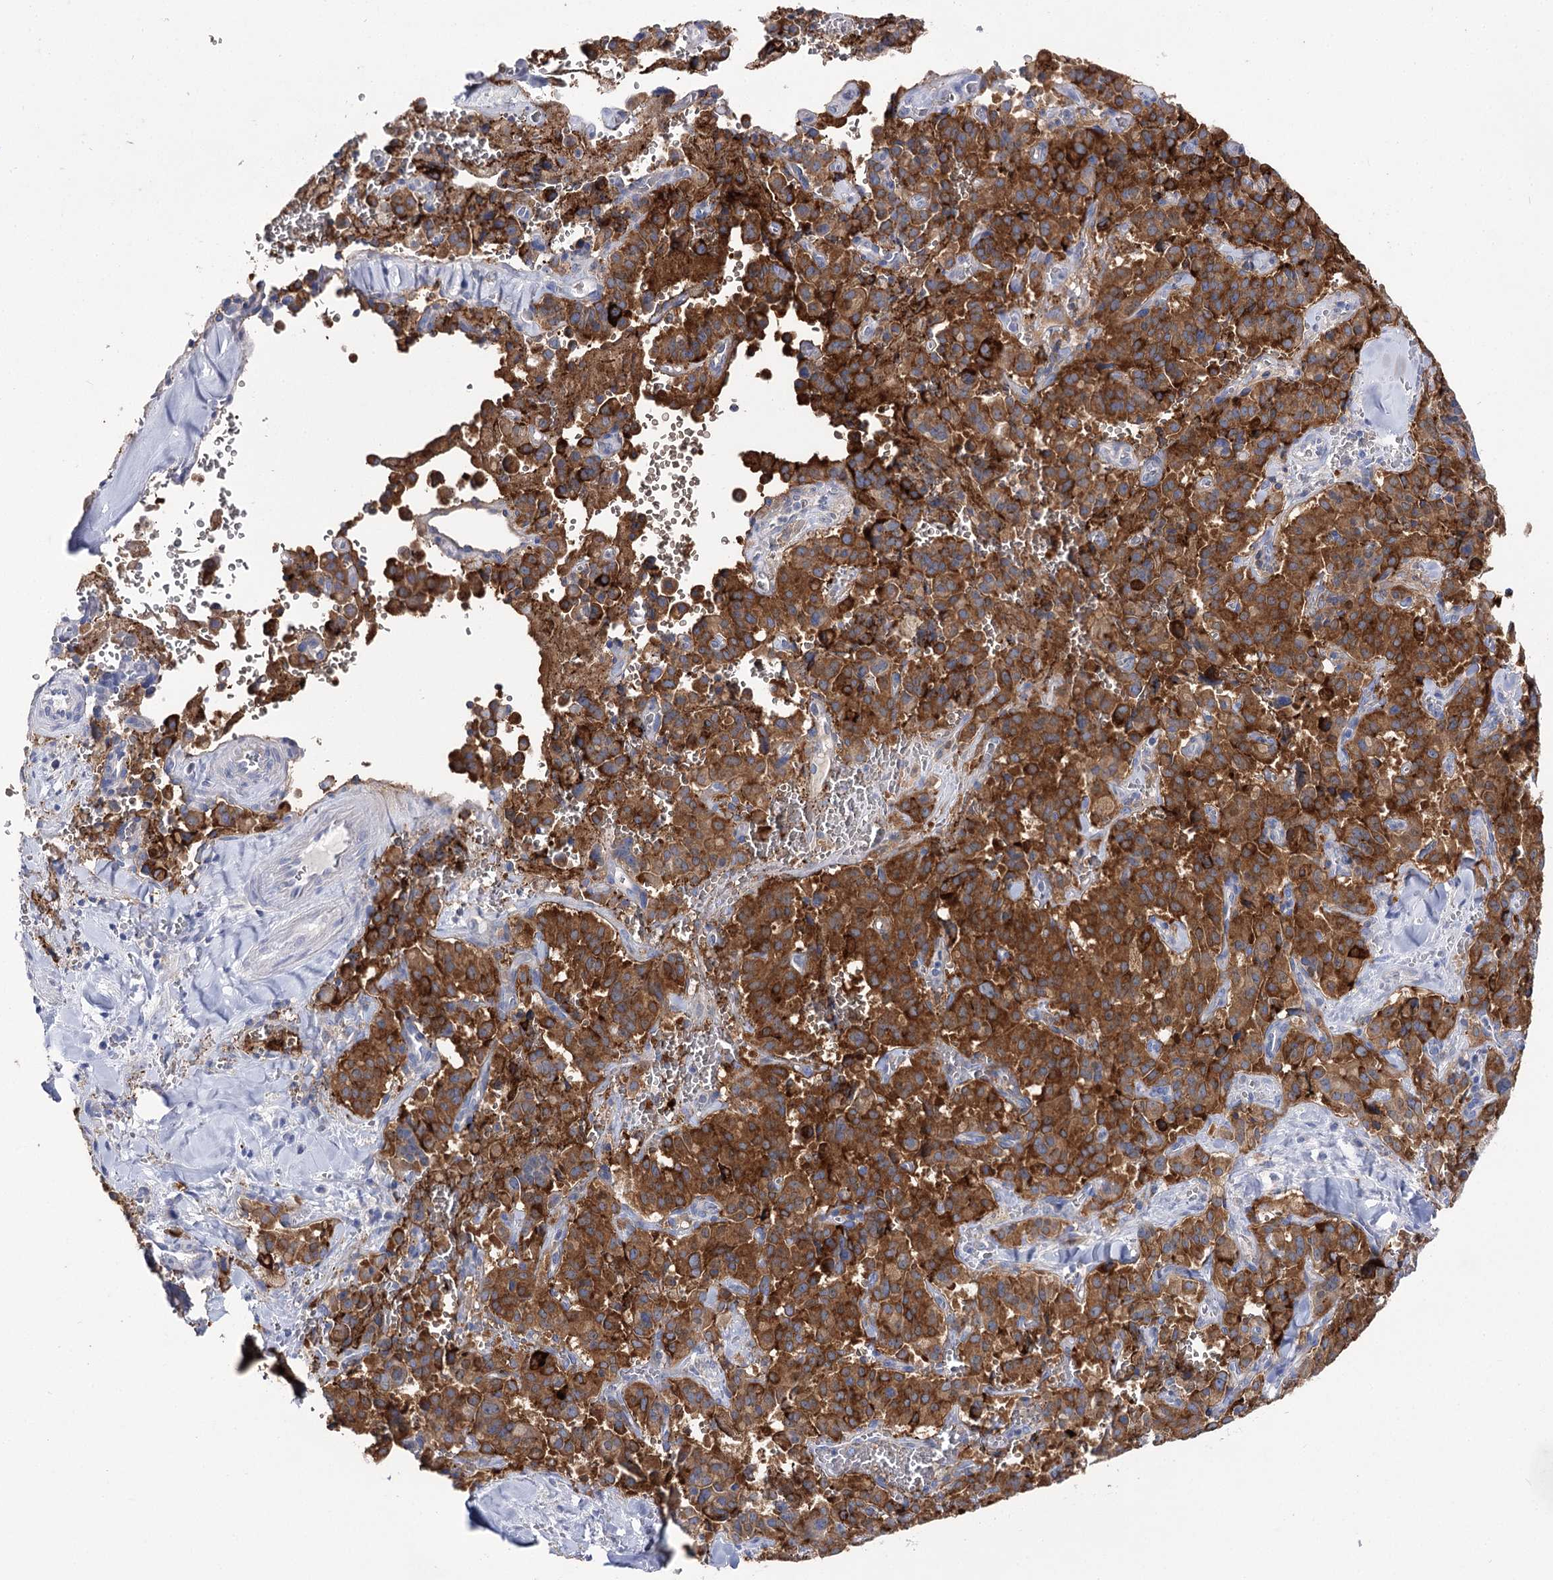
{"staining": {"intensity": "strong", "quantity": ">75%", "location": "cytoplasmic/membranous"}, "tissue": "pancreatic cancer", "cell_type": "Tumor cells", "image_type": "cancer", "snomed": [{"axis": "morphology", "description": "Adenocarcinoma, NOS"}, {"axis": "topography", "description": "Pancreas"}], "caption": "High-power microscopy captured an immunohistochemistry (IHC) image of adenocarcinoma (pancreatic), revealing strong cytoplasmic/membranous positivity in about >75% of tumor cells.", "gene": "NRAP", "patient": {"sex": "male", "age": 65}}